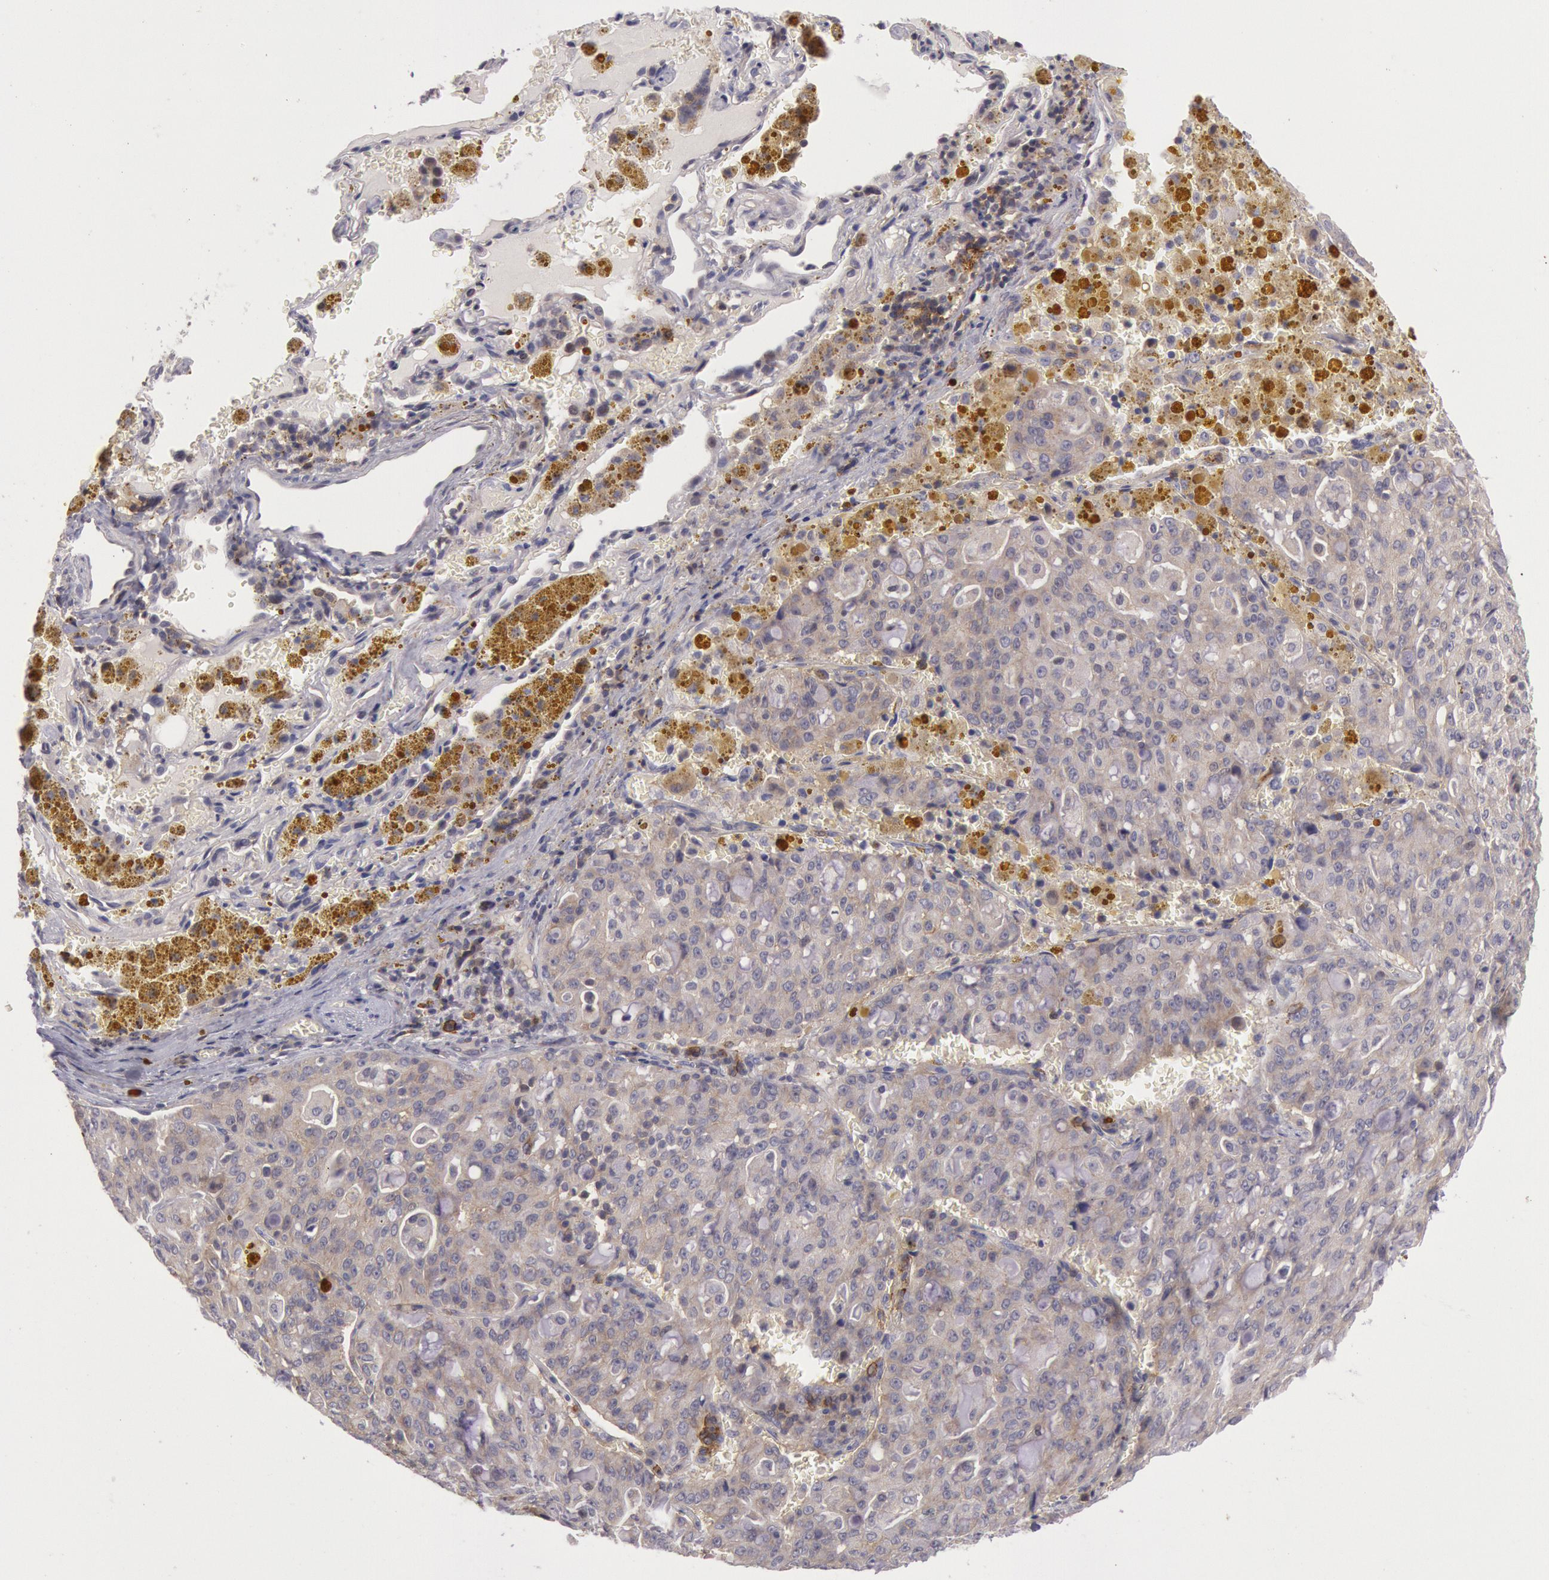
{"staining": {"intensity": "weak", "quantity": "25%-75%", "location": "cytoplasmic/membranous"}, "tissue": "lung cancer", "cell_type": "Tumor cells", "image_type": "cancer", "snomed": [{"axis": "morphology", "description": "Adenocarcinoma, NOS"}, {"axis": "topography", "description": "Lung"}], "caption": "The image shows staining of lung cancer (adenocarcinoma), revealing weak cytoplasmic/membranous protein positivity (brown color) within tumor cells.", "gene": "TRIB2", "patient": {"sex": "female", "age": 44}}